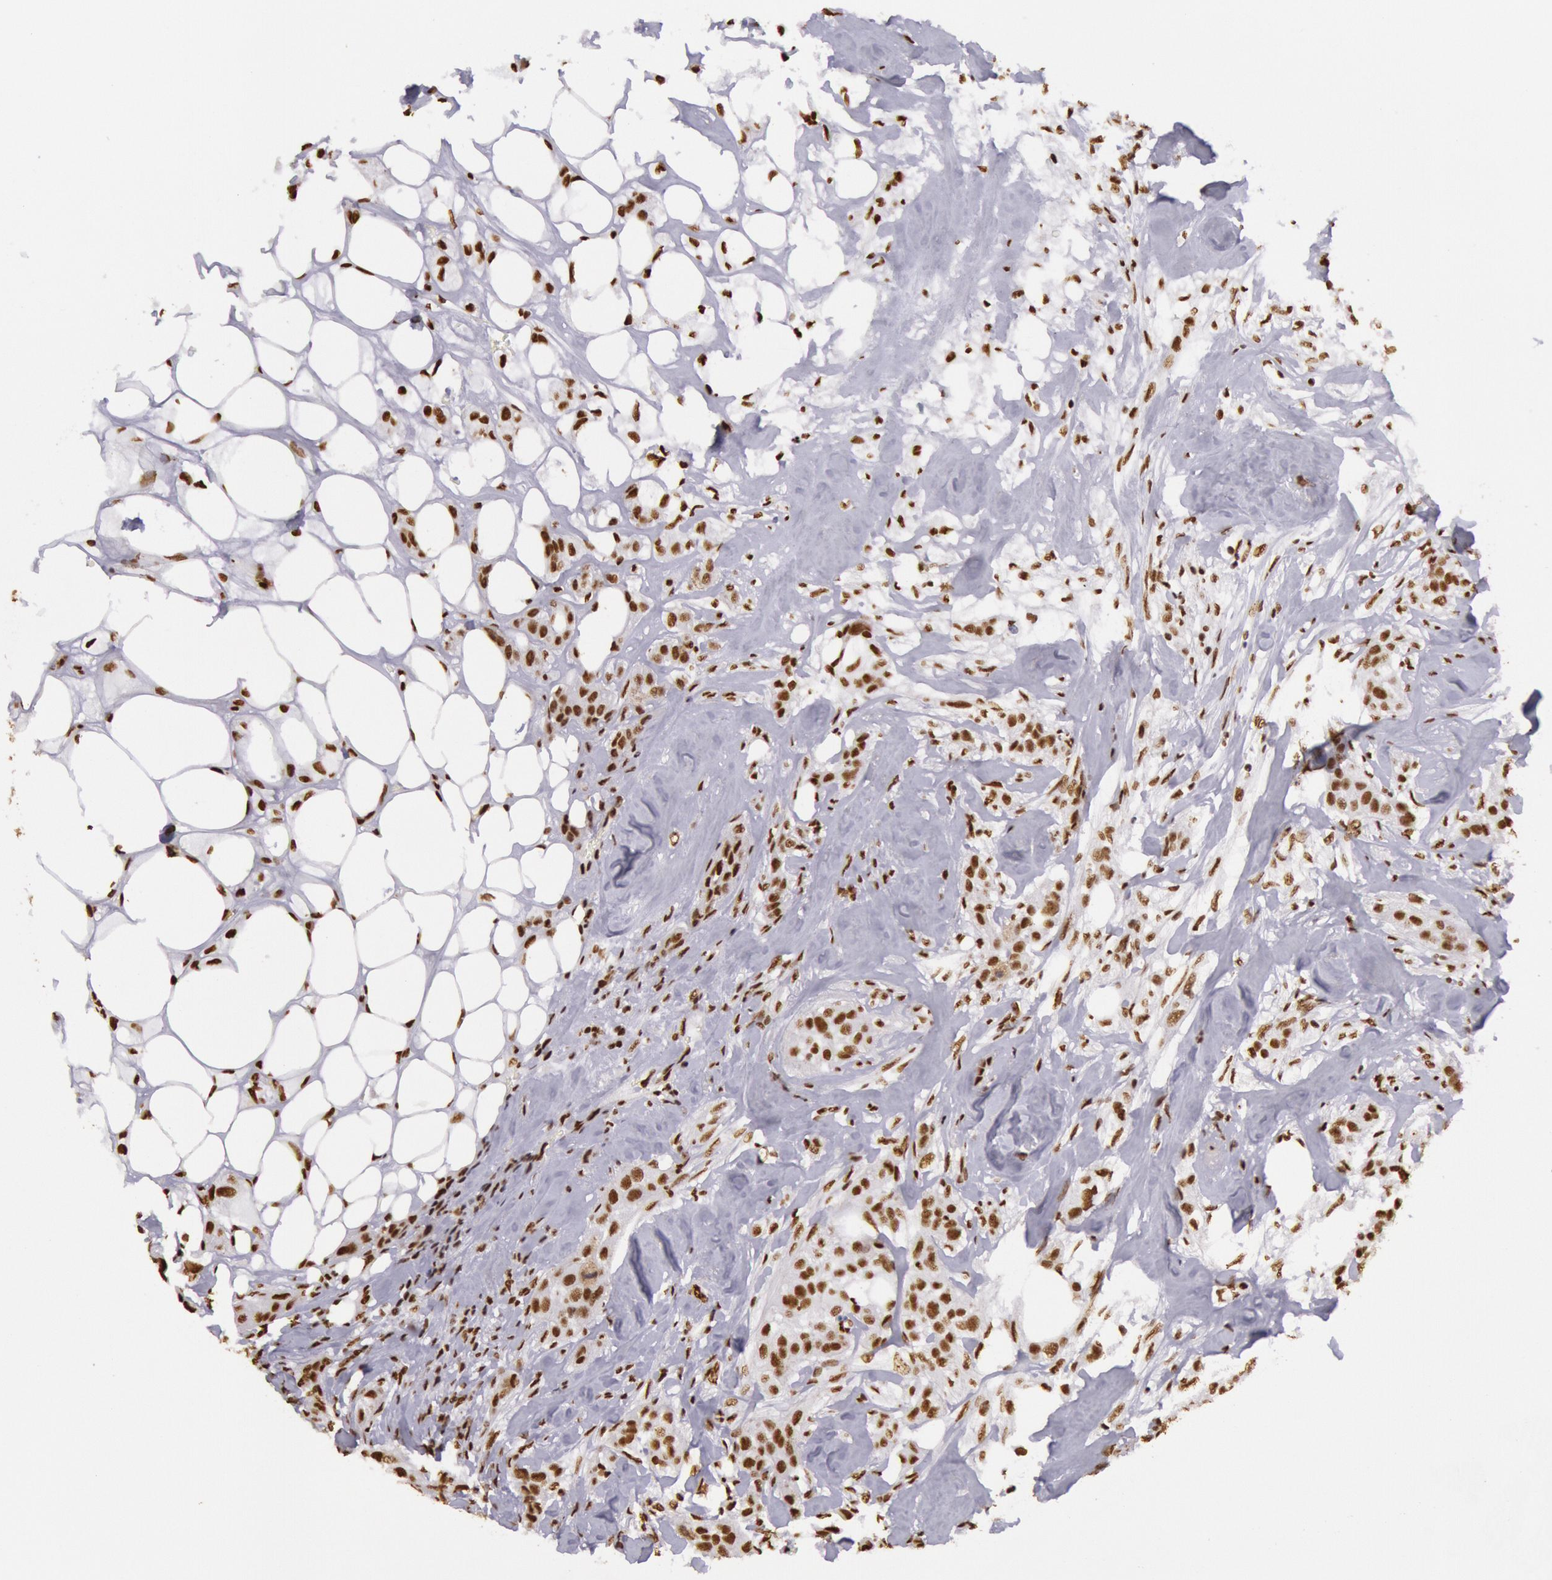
{"staining": {"intensity": "moderate", "quantity": ">75%", "location": "nuclear"}, "tissue": "breast cancer", "cell_type": "Tumor cells", "image_type": "cancer", "snomed": [{"axis": "morphology", "description": "Duct carcinoma"}, {"axis": "topography", "description": "Breast"}], "caption": "Moderate nuclear expression is seen in about >75% of tumor cells in breast cancer.", "gene": "HNRNPH2", "patient": {"sex": "female", "age": 45}}